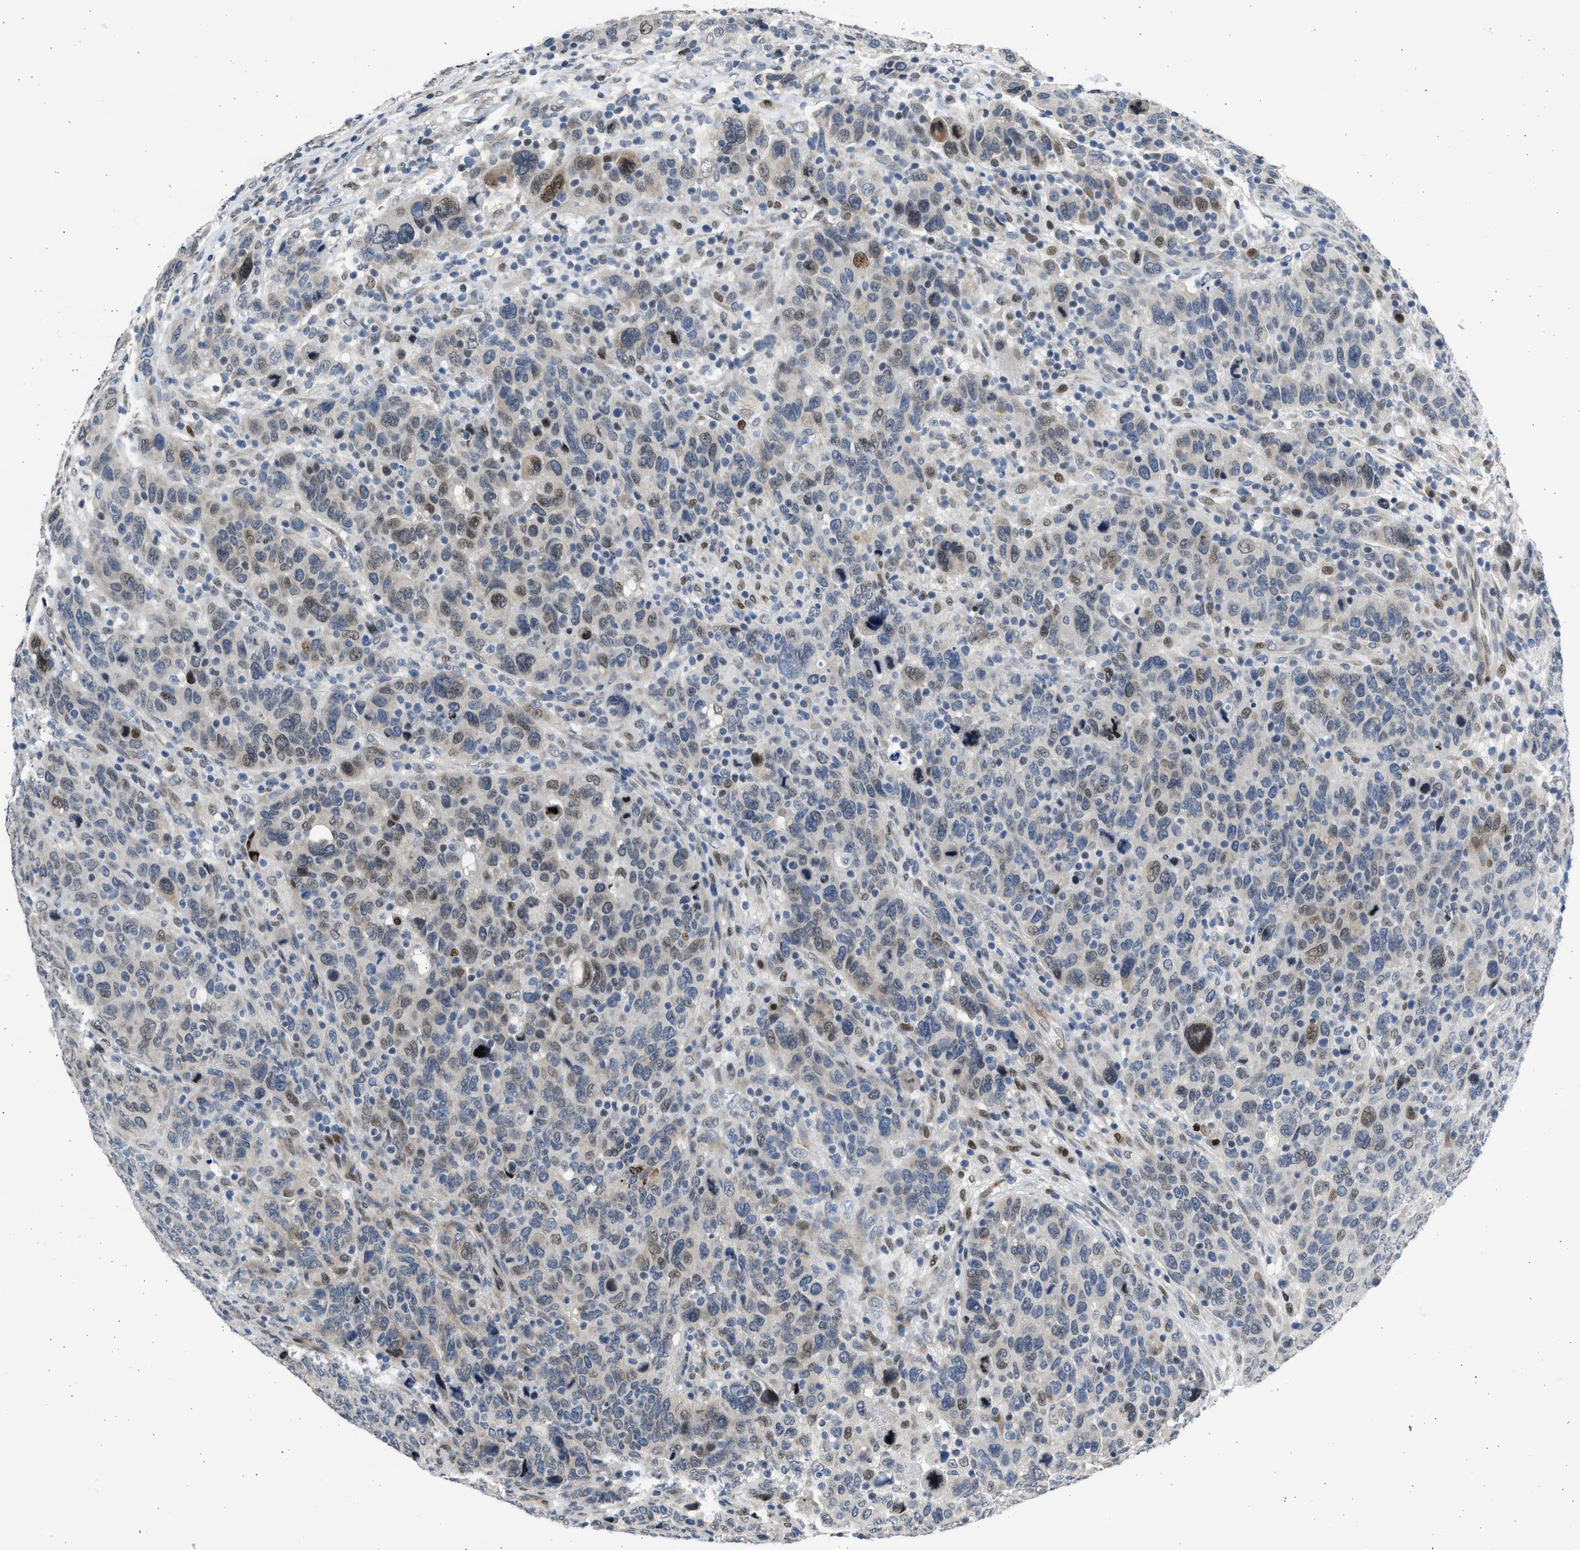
{"staining": {"intensity": "moderate", "quantity": "<25%", "location": "nuclear"}, "tissue": "breast cancer", "cell_type": "Tumor cells", "image_type": "cancer", "snomed": [{"axis": "morphology", "description": "Duct carcinoma"}, {"axis": "topography", "description": "Breast"}], "caption": "Breast invasive ductal carcinoma stained with a brown dye demonstrates moderate nuclear positive expression in approximately <25% of tumor cells.", "gene": "HMGN3", "patient": {"sex": "female", "age": 37}}